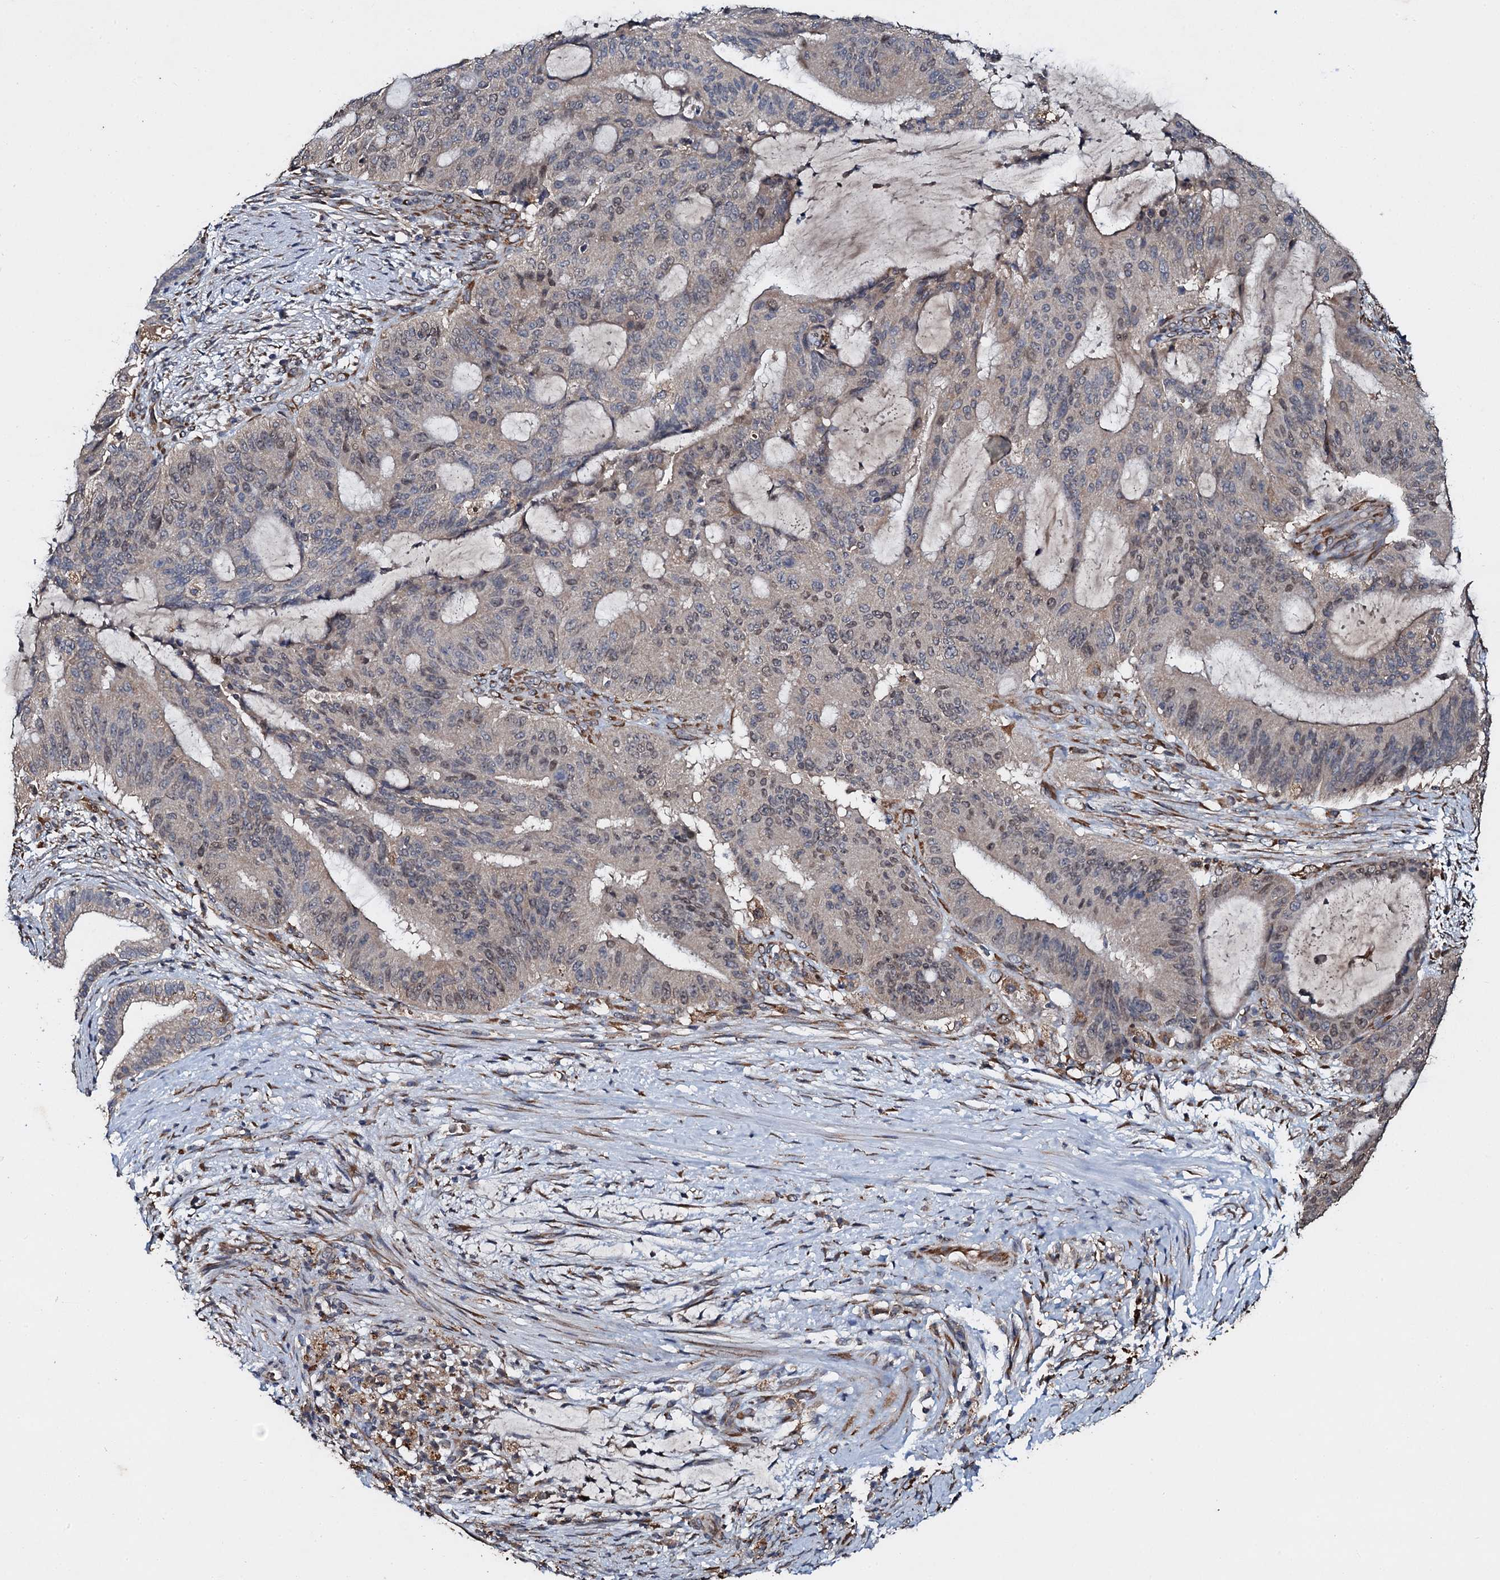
{"staining": {"intensity": "weak", "quantity": "<25%", "location": "cytoplasmic/membranous"}, "tissue": "liver cancer", "cell_type": "Tumor cells", "image_type": "cancer", "snomed": [{"axis": "morphology", "description": "Normal tissue, NOS"}, {"axis": "morphology", "description": "Cholangiocarcinoma"}, {"axis": "topography", "description": "Liver"}, {"axis": "topography", "description": "Peripheral nerve tissue"}], "caption": "Tumor cells are negative for protein expression in human cholangiocarcinoma (liver).", "gene": "ADAMTS10", "patient": {"sex": "female", "age": 73}}